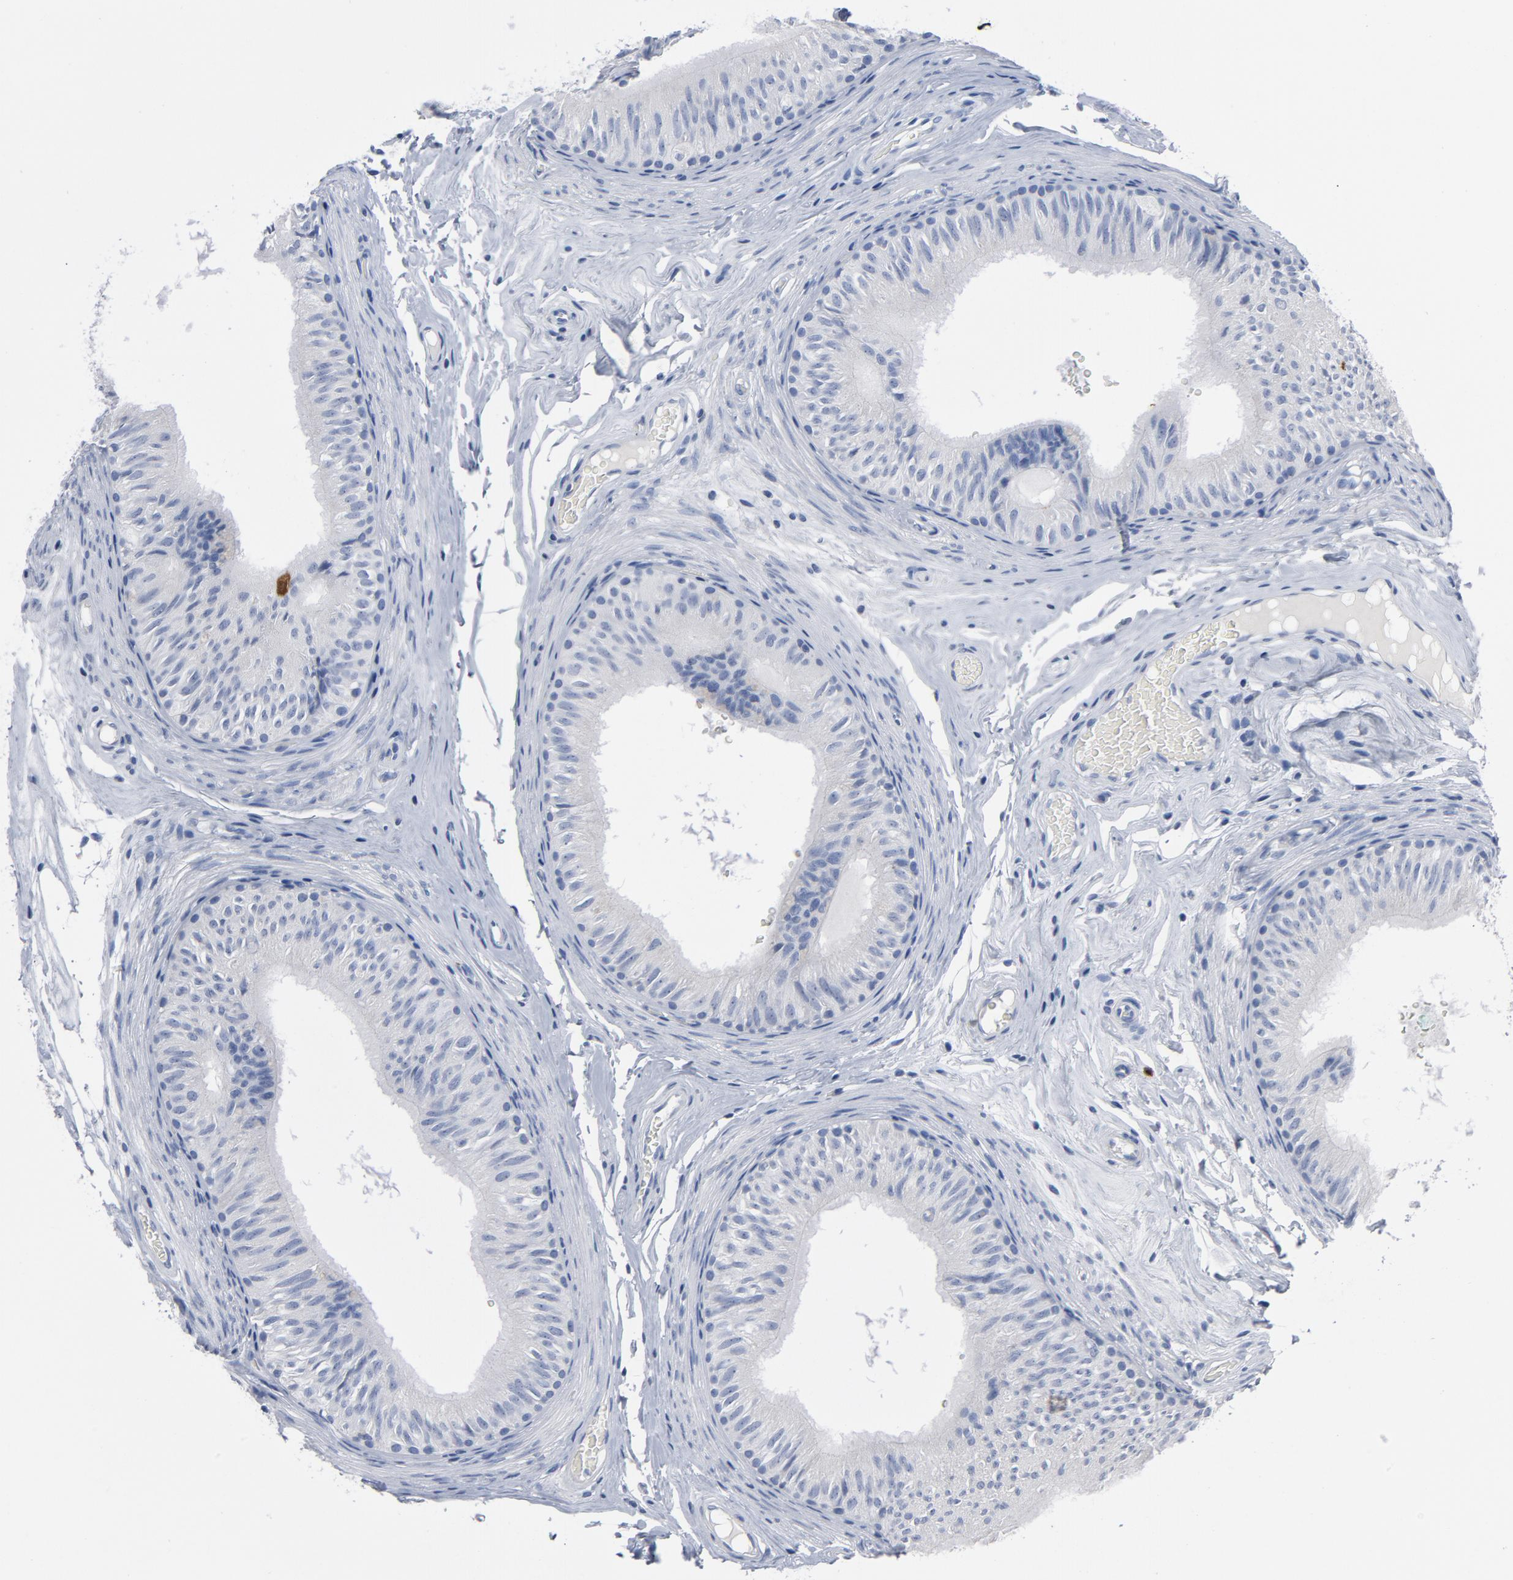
{"staining": {"intensity": "strong", "quantity": "<25%", "location": "nuclear"}, "tissue": "epididymis", "cell_type": "Glandular cells", "image_type": "normal", "snomed": [{"axis": "morphology", "description": "Normal tissue, NOS"}, {"axis": "topography", "description": "Testis"}, {"axis": "topography", "description": "Epididymis"}], "caption": "IHC photomicrograph of unremarkable epididymis: human epididymis stained using immunohistochemistry exhibits medium levels of strong protein expression localized specifically in the nuclear of glandular cells, appearing as a nuclear brown color.", "gene": "CDC20", "patient": {"sex": "male", "age": 36}}